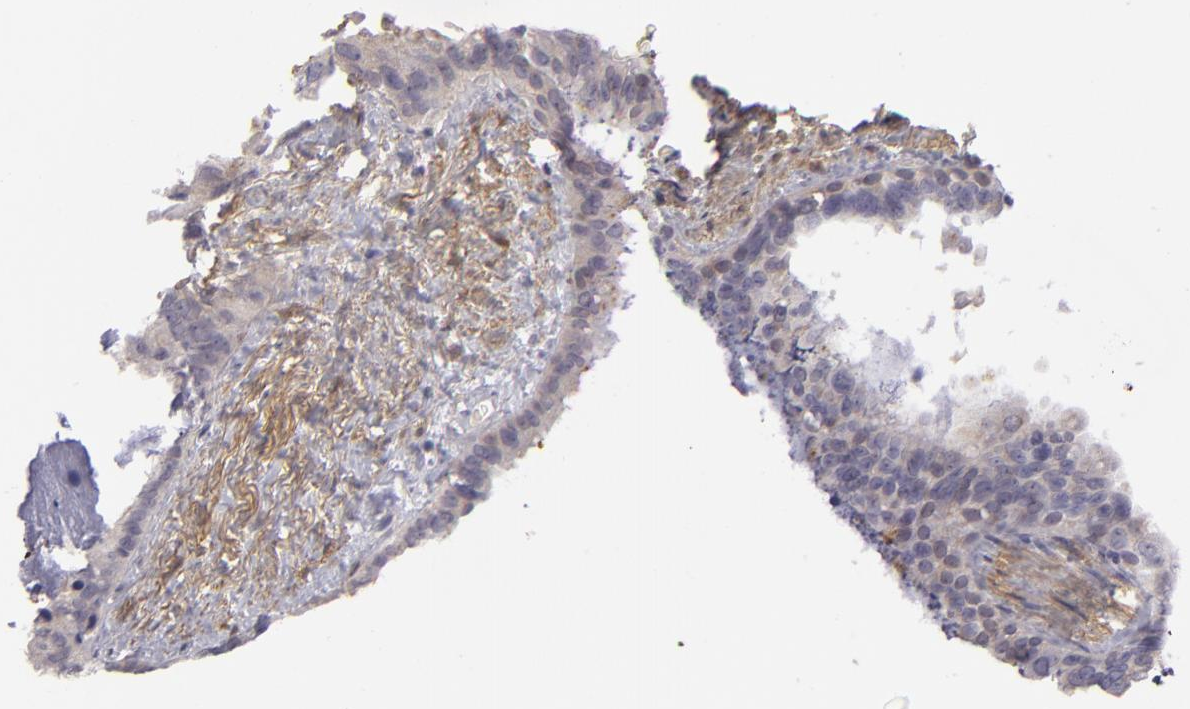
{"staining": {"intensity": "weak", "quantity": "25%-75%", "location": "cytoplasmic/membranous"}, "tissue": "seminal vesicle", "cell_type": "Glandular cells", "image_type": "normal", "snomed": [{"axis": "morphology", "description": "Normal tissue, NOS"}, {"axis": "topography", "description": "Prostate"}, {"axis": "topography", "description": "Seminal veicle"}], "caption": "Human seminal vesicle stained with a protein marker reveals weak staining in glandular cells.", "gene": "EFS", "patient": {"sex": "male", "age": 63}}